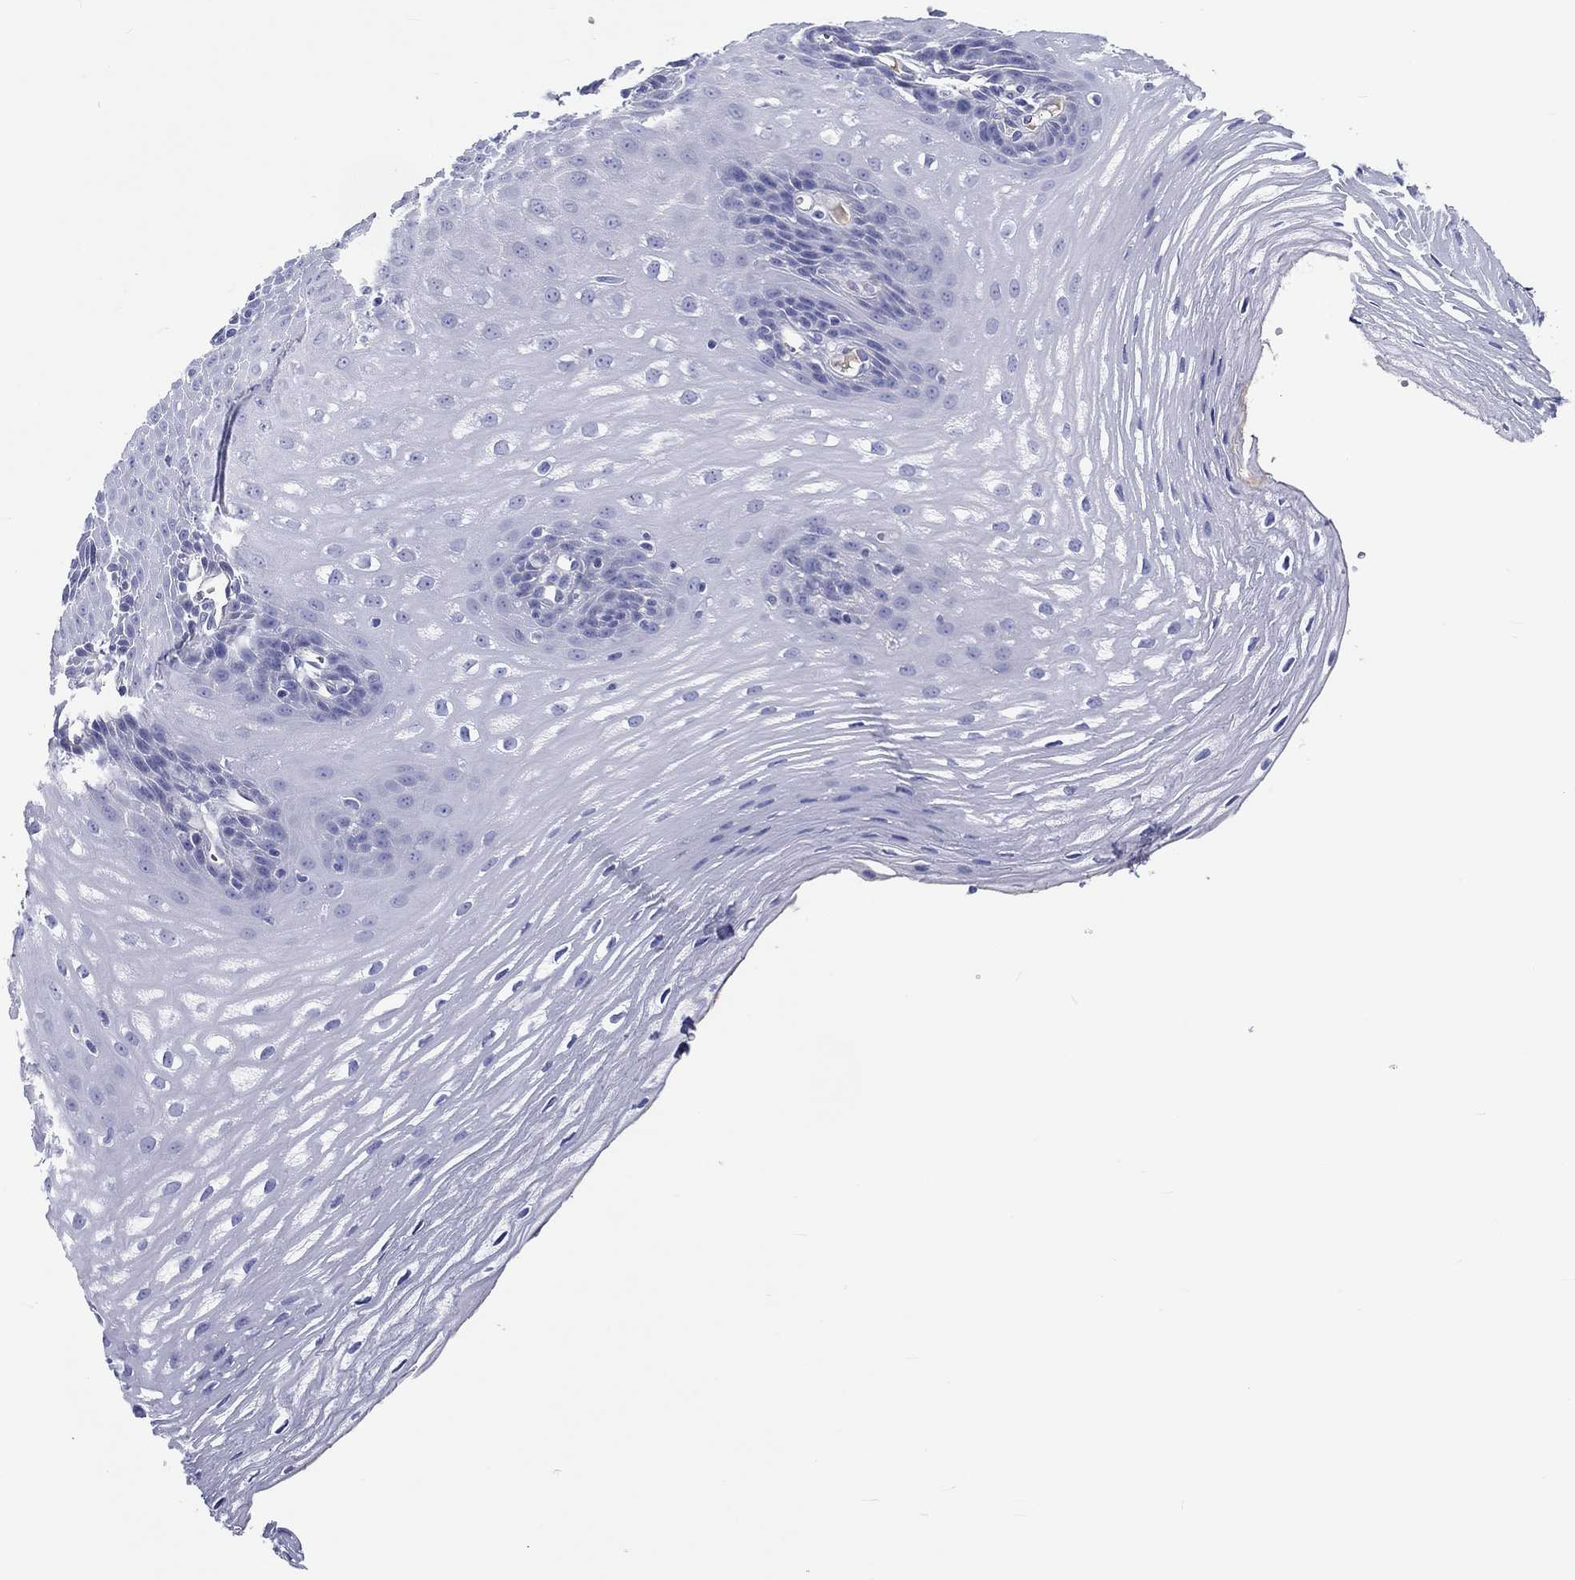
{"staining": {"intensity": "negative", "quantity": "none", "location": "none"}, "tissue": "esophagus", "cell_type": "Squamous epithelial cells", "image_type": "normal", "snomed": [{"axis": "morphology", "description": "Normal tissue, NOS"}, {"axis": "topography", "description": "Esophagus"}], "caption": "Squamous epithelial cells show no significant expression in benign esophagus. (DAB (3,3'-diaminobenzidine) immunohistochemistry visualized using brightfield microscopy, high magnification).", "gene": "CDY1B", "patient": {"sex": "male", "age": 72}}